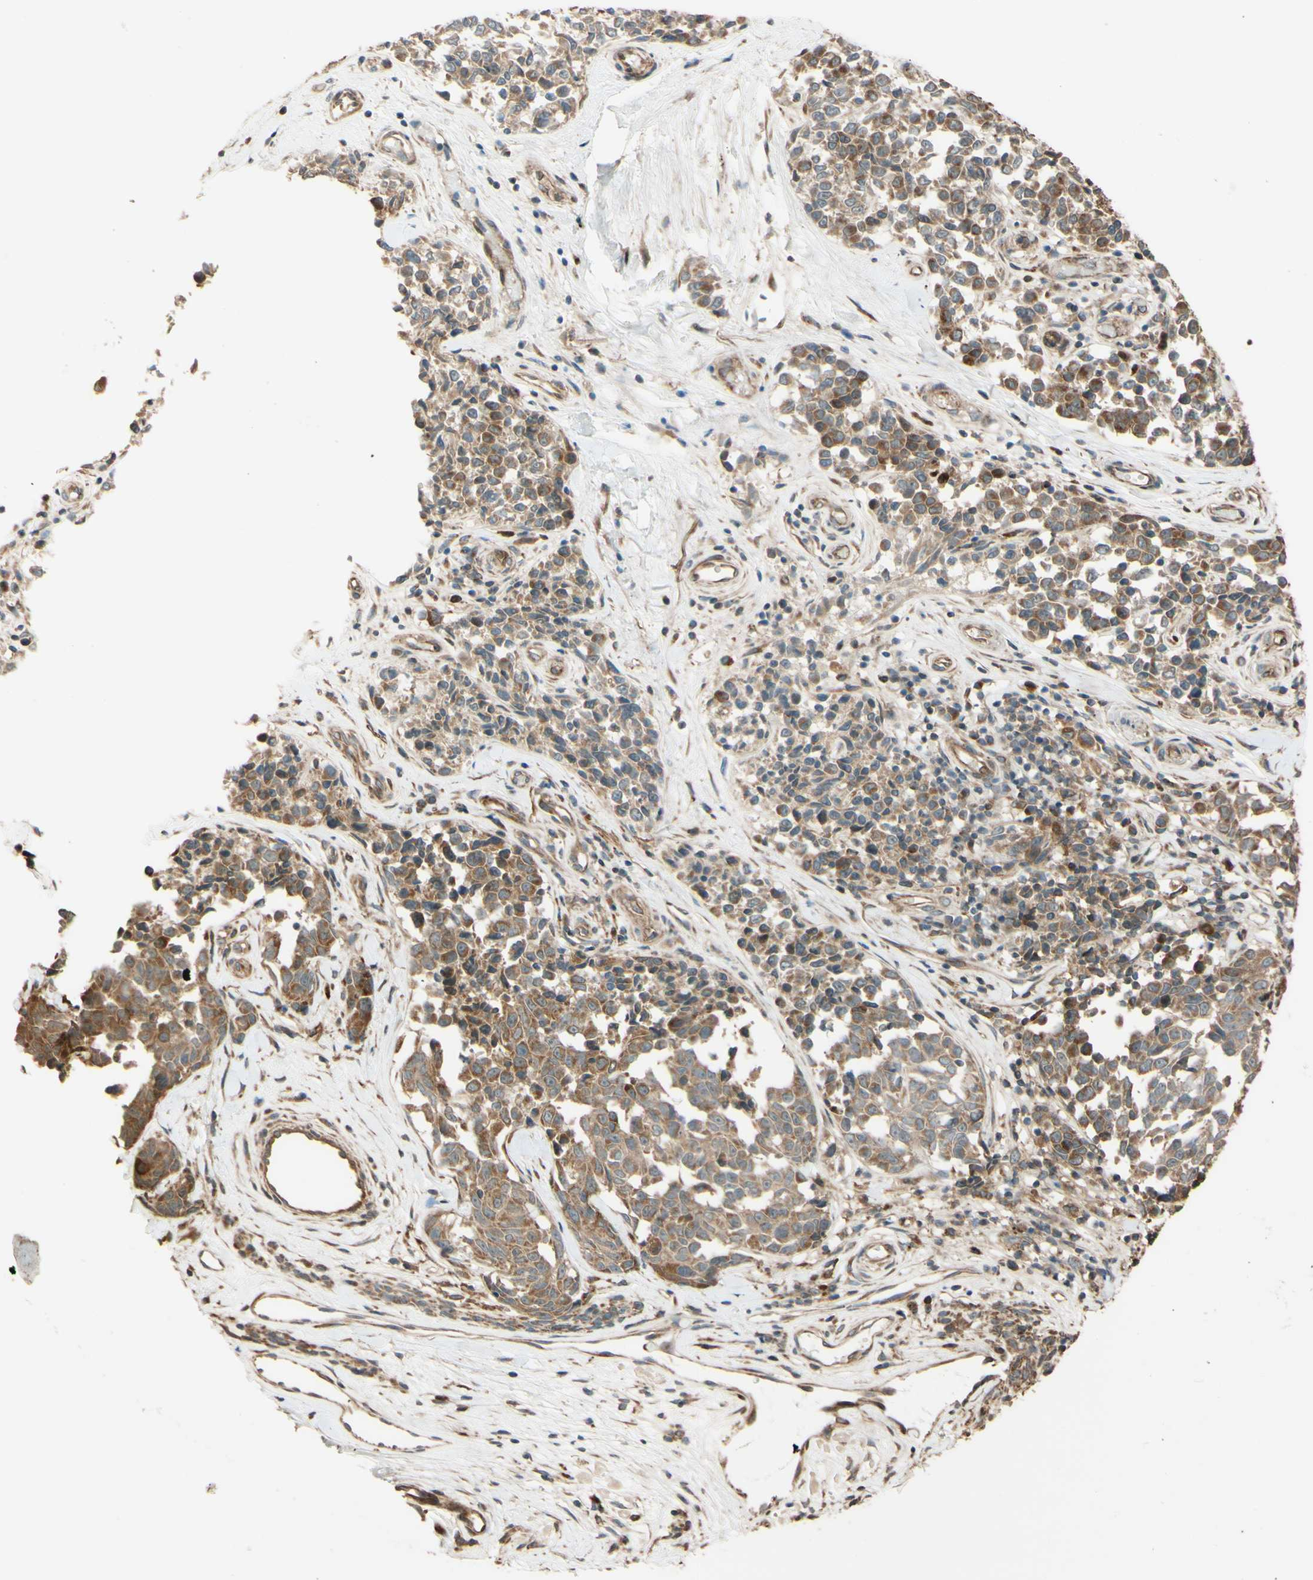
{"staining": {"intensity": "moderate", "quantity": ">75%", "location": "cytoplasmic/membranous"}, "tissue": "melanoma", "cell_type": "Tumor cells", "image_type": "cancer", "snomed": [{"axis": "morphology", "description": "Malignant melanoma, NOS"}, {"axis": "topography", "description": "Skin"}], "caption": "High-magnification brightfield microscopy of malignant melanoma stained with DAB (brown) and counterstained with hematoxylin (blue). tumor cells exhibit moderate cytoplasmic/membranous expression is identified in about>75% of cells.", "gene": "RNF19A", "patient": {"sex": "female", "age": 64}}